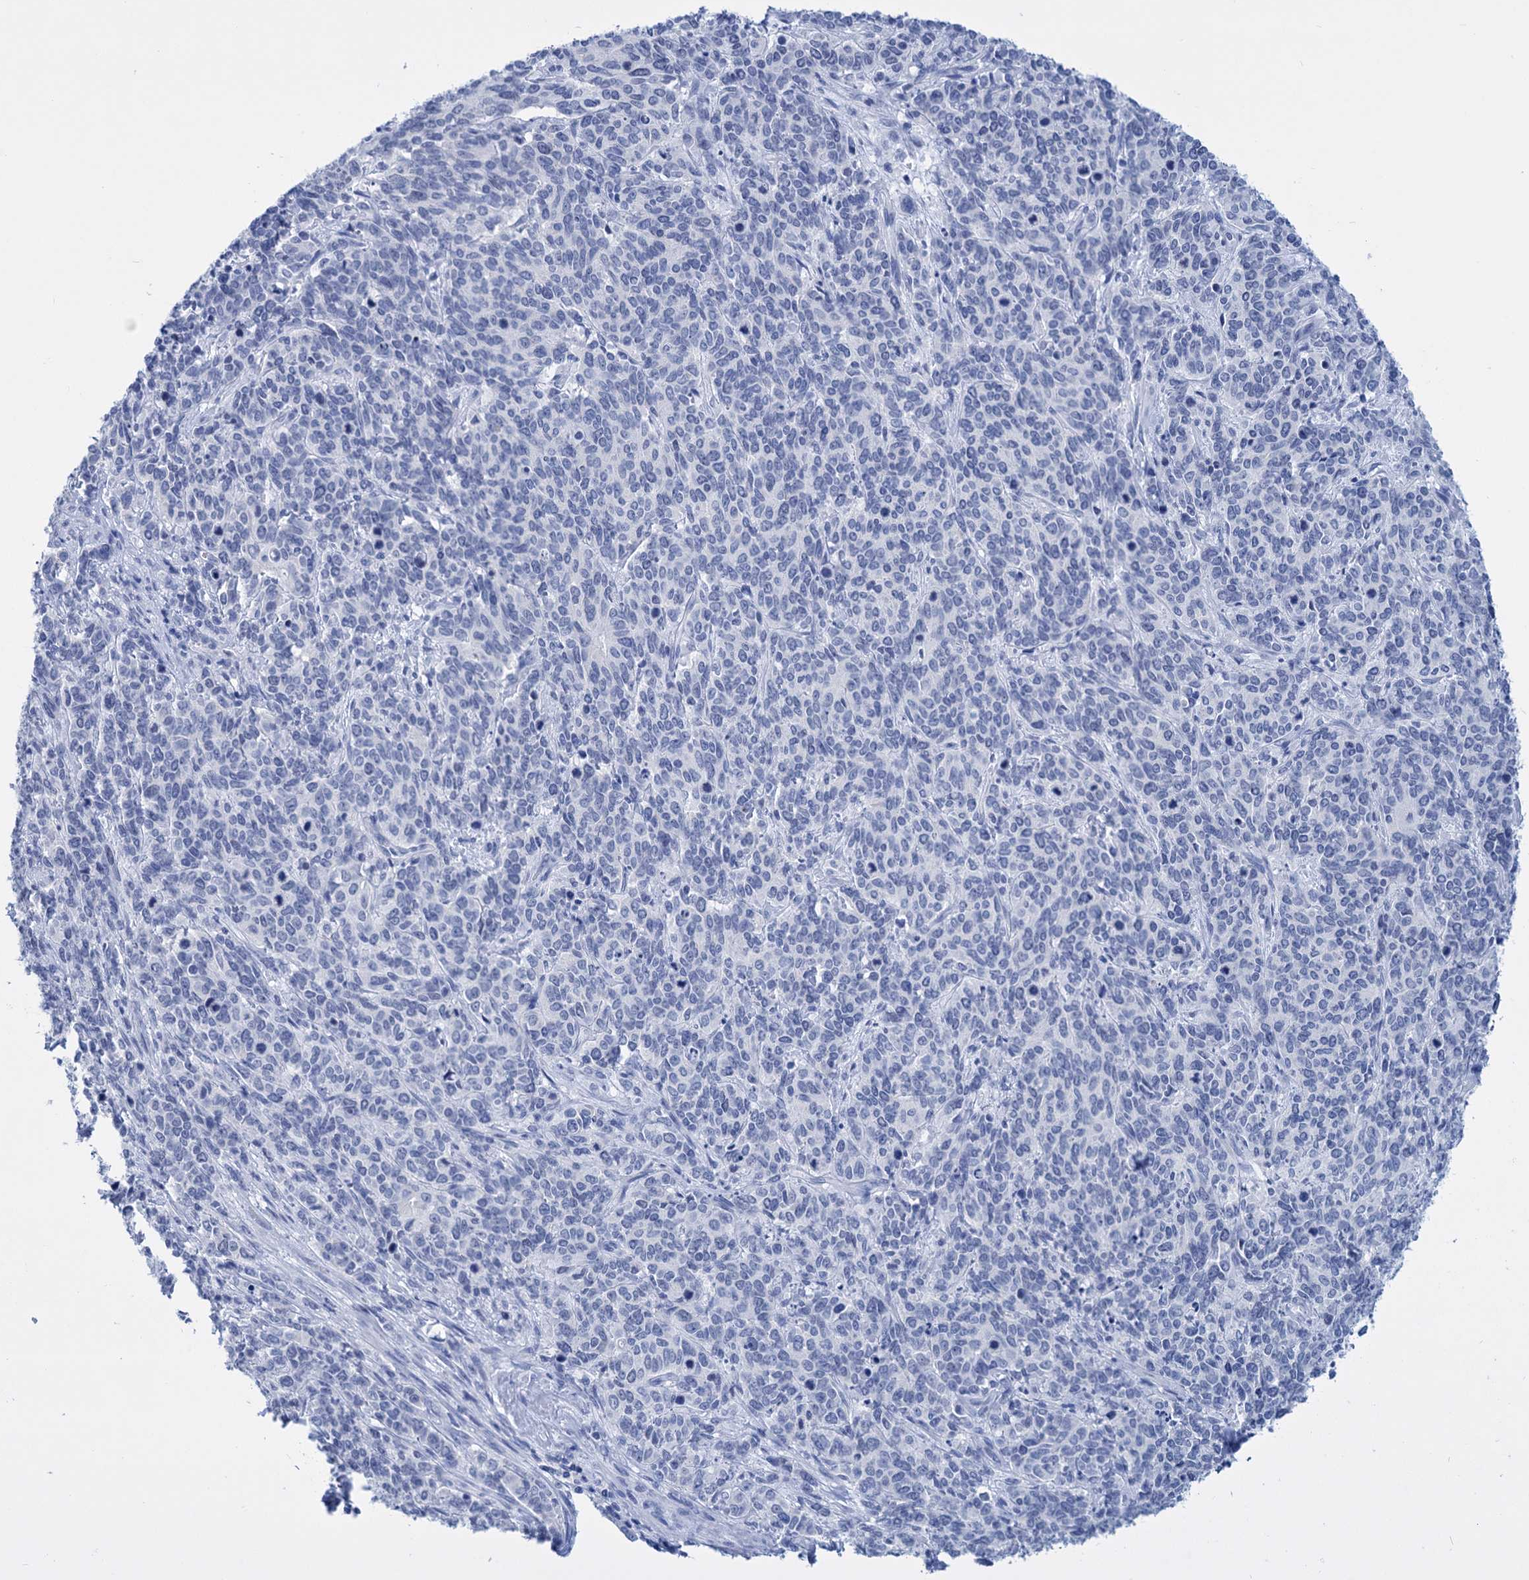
{"staining": {"intensity": "negative", "quantity": "none", "location": "none"}, "tissue": "cervical cancer", "cell_type": "Tumor cells", "image_type": "cancer", "snomed": [{"axis": "morphology", "description": "Squamous cell carcinoma, NOS"}, {"axis": "topography", "description": "Cervix"}], "caption": "An image of cervical squamous cell carcinoma stained for a protein exhibits no brown staining in tumor cells.", "gene": "FBXW12", "patient": {"sex": "female", "age": 60}}